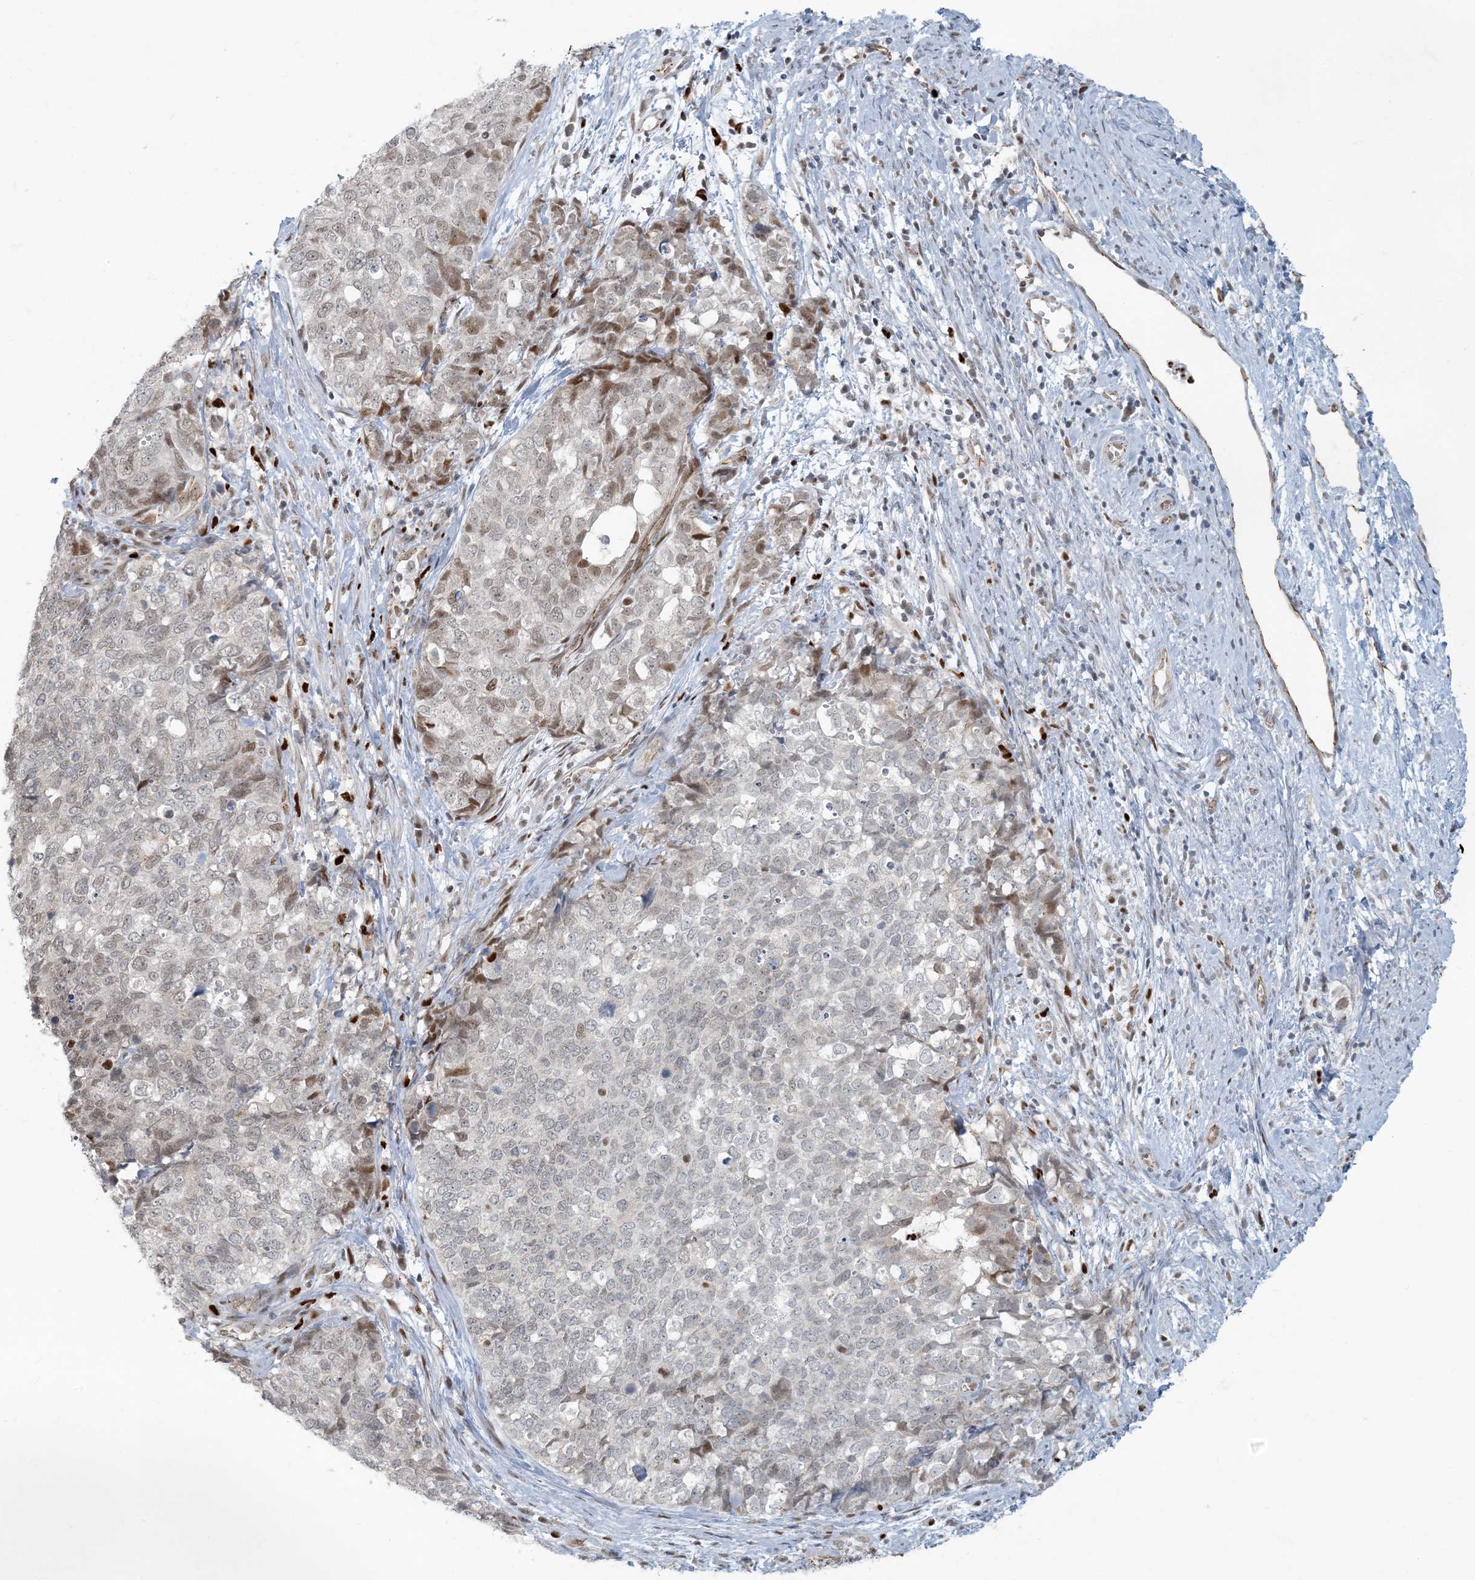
{"staining": {"intensity": "weak", "quantity": "25%-75%", "location": "nuclear"}, "tissue": "cervical cancer", "cell_type": "Tumor cells", "image_type": "cancer", "snomed": [{"axis": "morphology", "description": "Squamous cell carcinoma, NOS"}, {"axis": "topography", "description": "Cervix"}], "caption": "Cervical squamous cell carcinoma stained with a protein marker exhibits weak staining in tumor cells.", "gene": "AK9", "patient": {"sex": "female", "age": 63}}